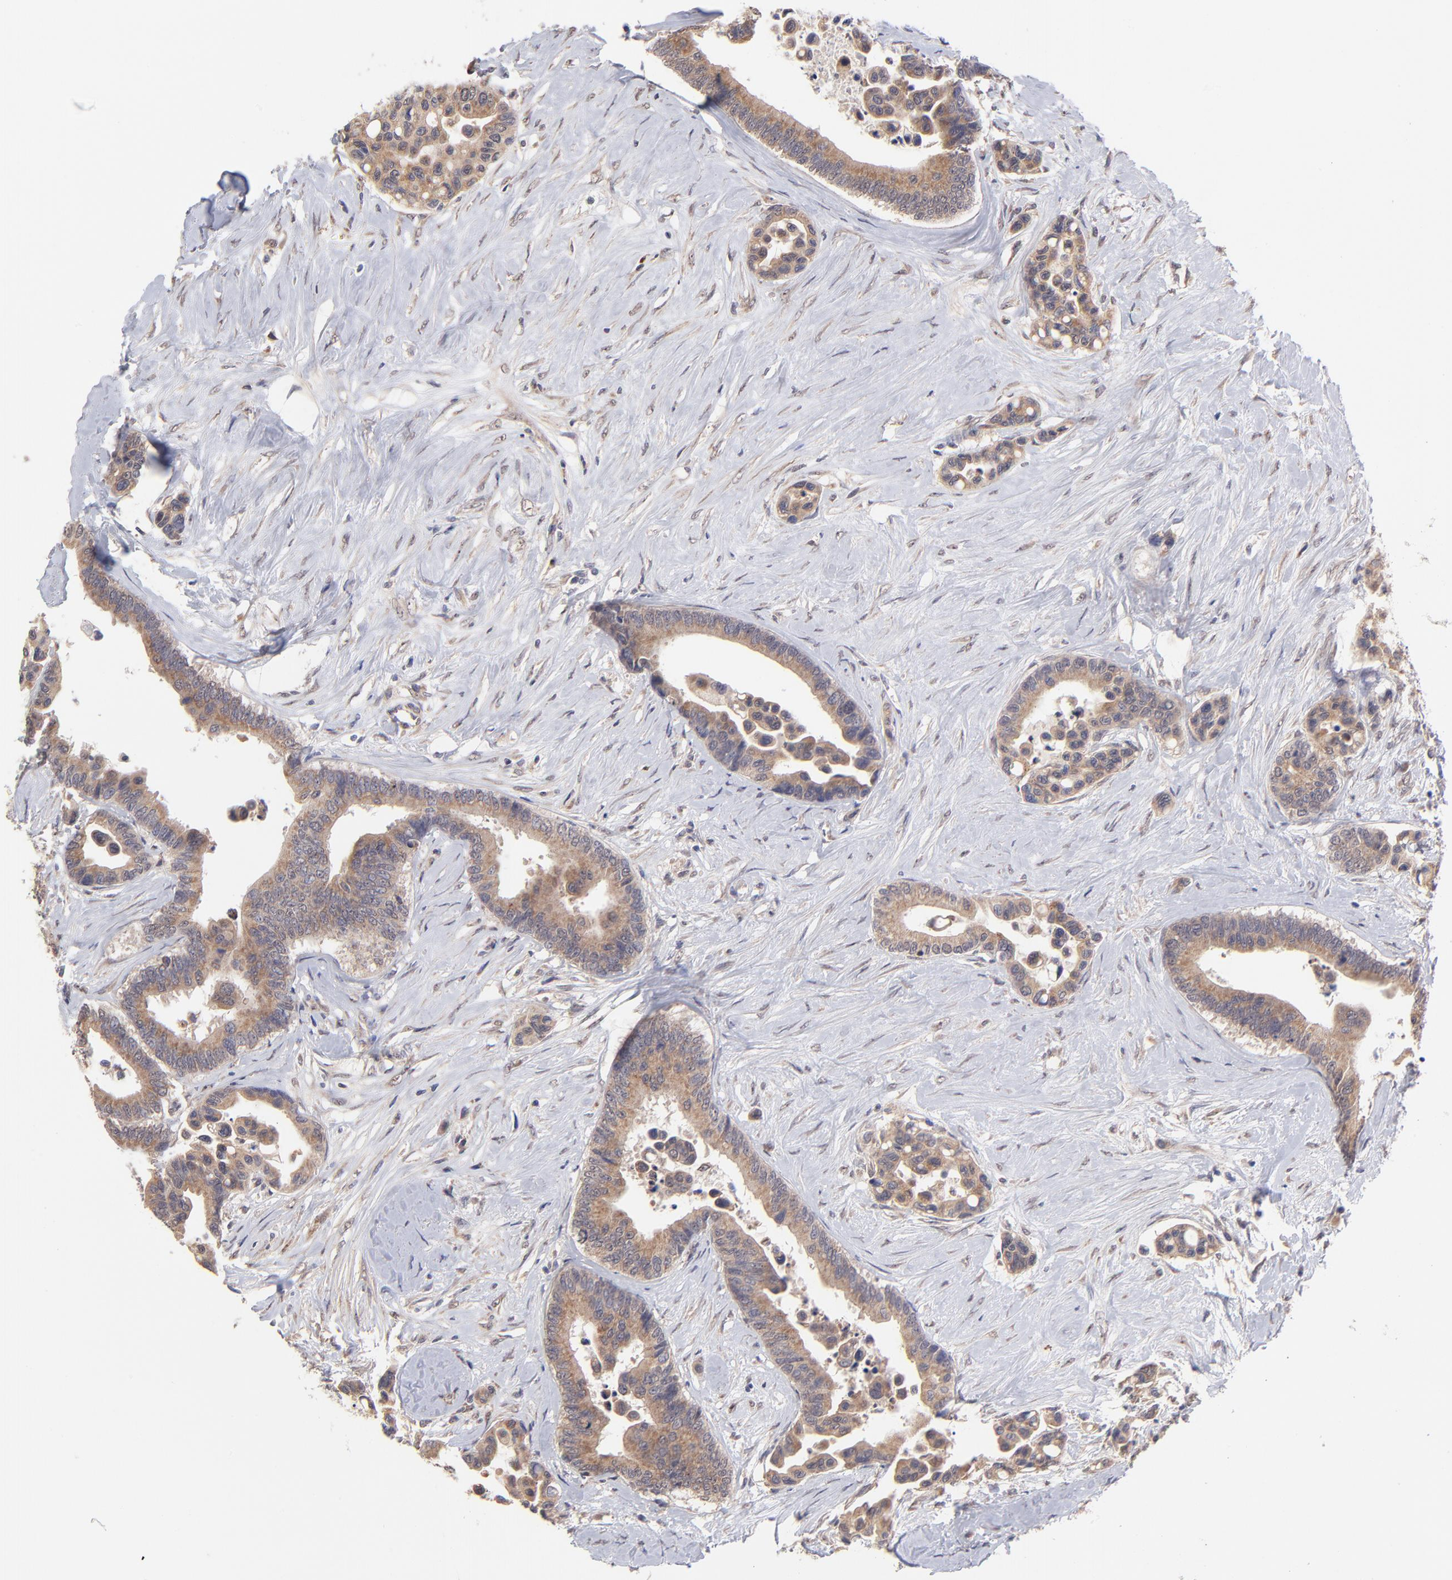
{"staining": {"intensity": "strong", "quantity": ">75%", "location": "cytoplasmic/membranous"}, "tissue": "colorectal cancer", "cell_type": "Tumor cells", "image_type": "cancer", "snomed": [{"axis": "morphology", "description": "Adenocarcinoma, NOS"}, {"axis": "topography", "description": "Colon"}], "caption": "A photomicrograph showing strong cytoplasmic/membranous staining in approximately >75% of tumor cells in colorectal cancer (adenocarcinoma), as visualized by brown immunohistochemical staining.", "gene": "UBE2H", "patient": {"sex": "male", "age": 82}}